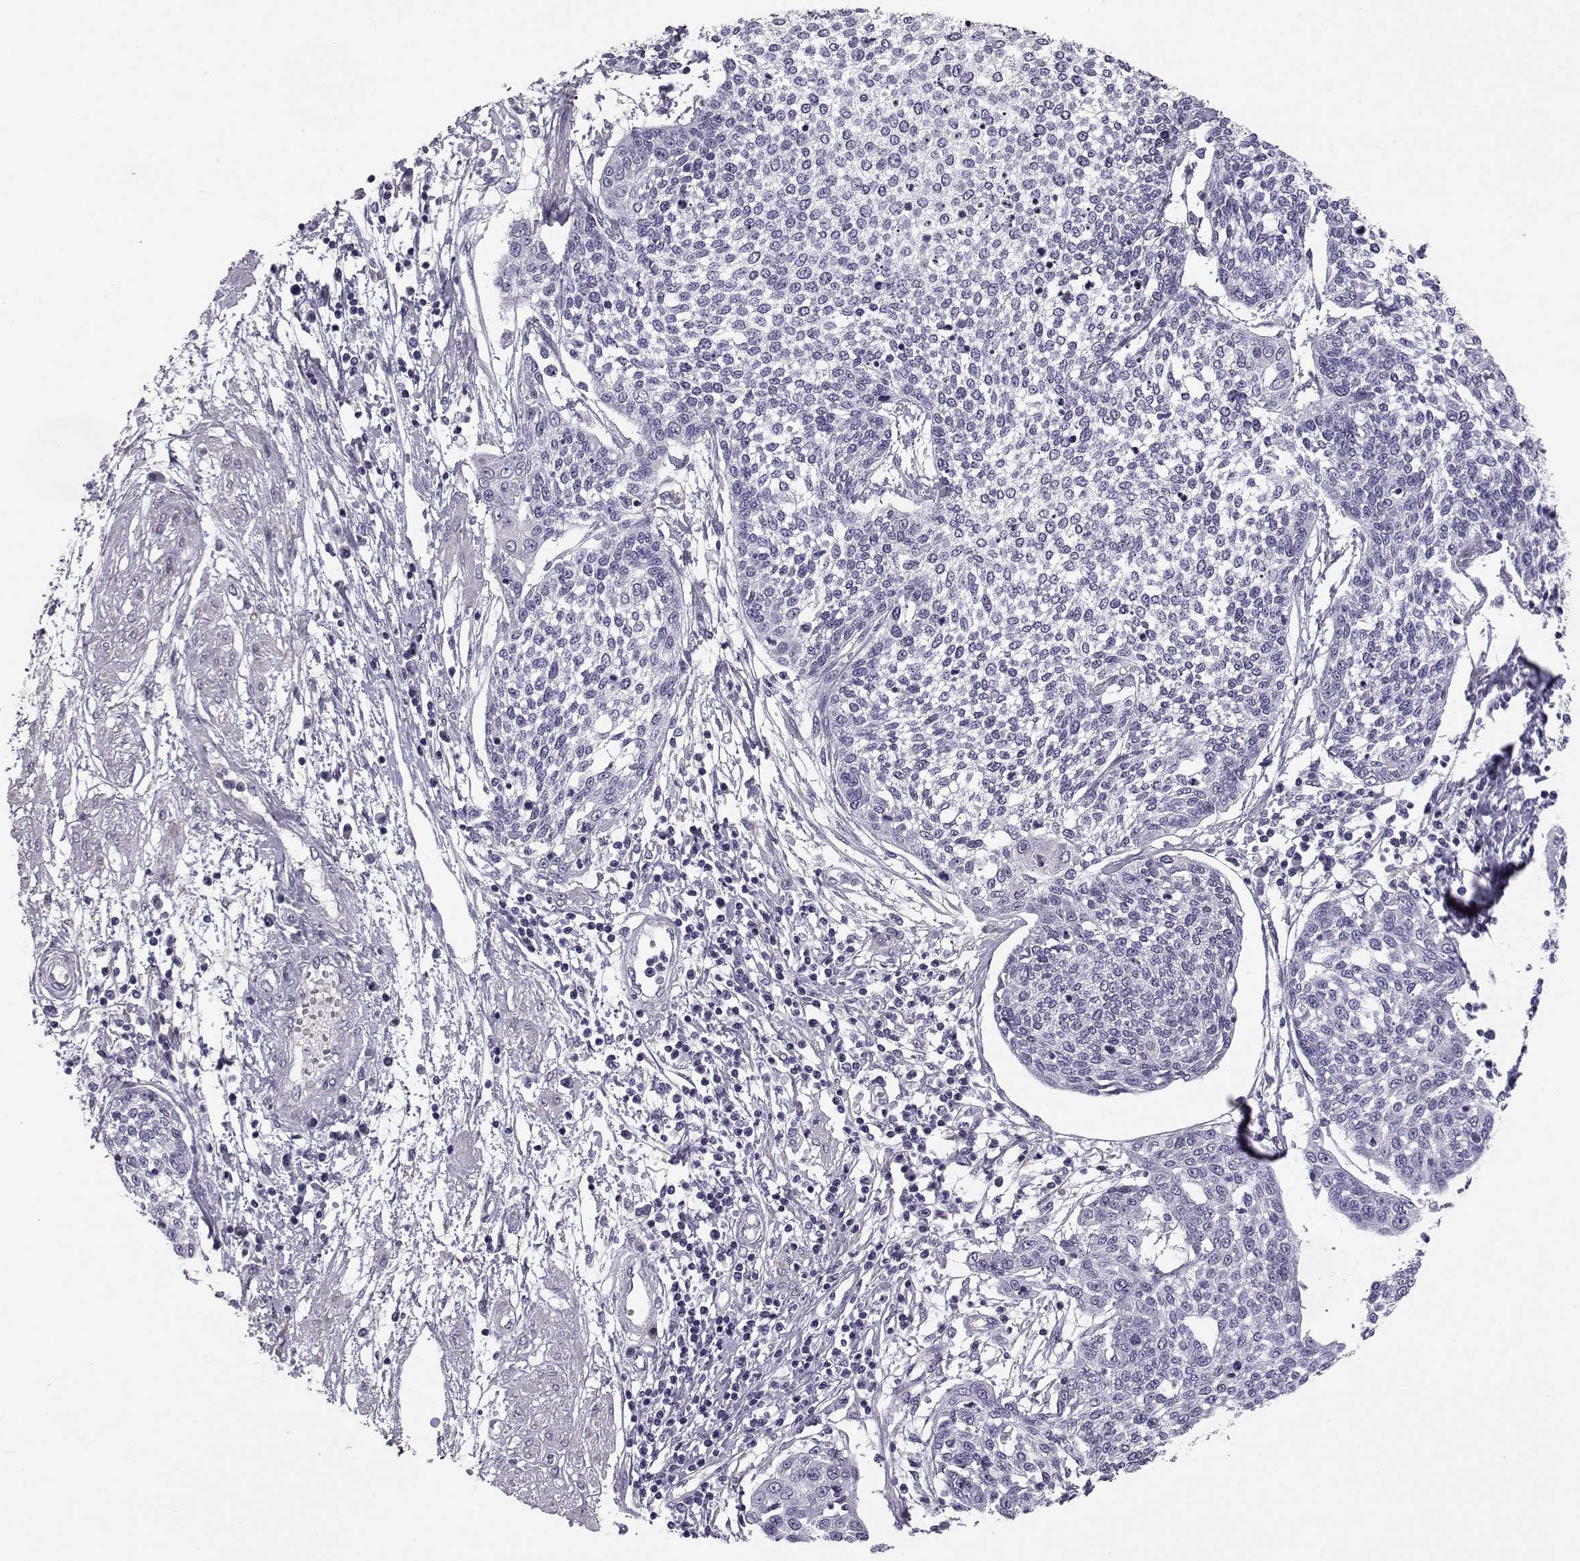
{"staining": {"intensity": "negative", "quantity": "none", "location": "none"}, "tissue": "cervical cancer", "cell_type": "Tumor cells", "image_type": "cancer", "snomed": [{"axis": "morphology", "description": "Squamous cell carcinoma, NOS"}, {"axis": "topography", "description": "Cervix"}], "caption": "Protein analysis of cervical squamous cell carcinoma shows no significant staining in tumor cells.", "gene": "KCNMB4", "patient": {"sex": "female", "age": 34}}